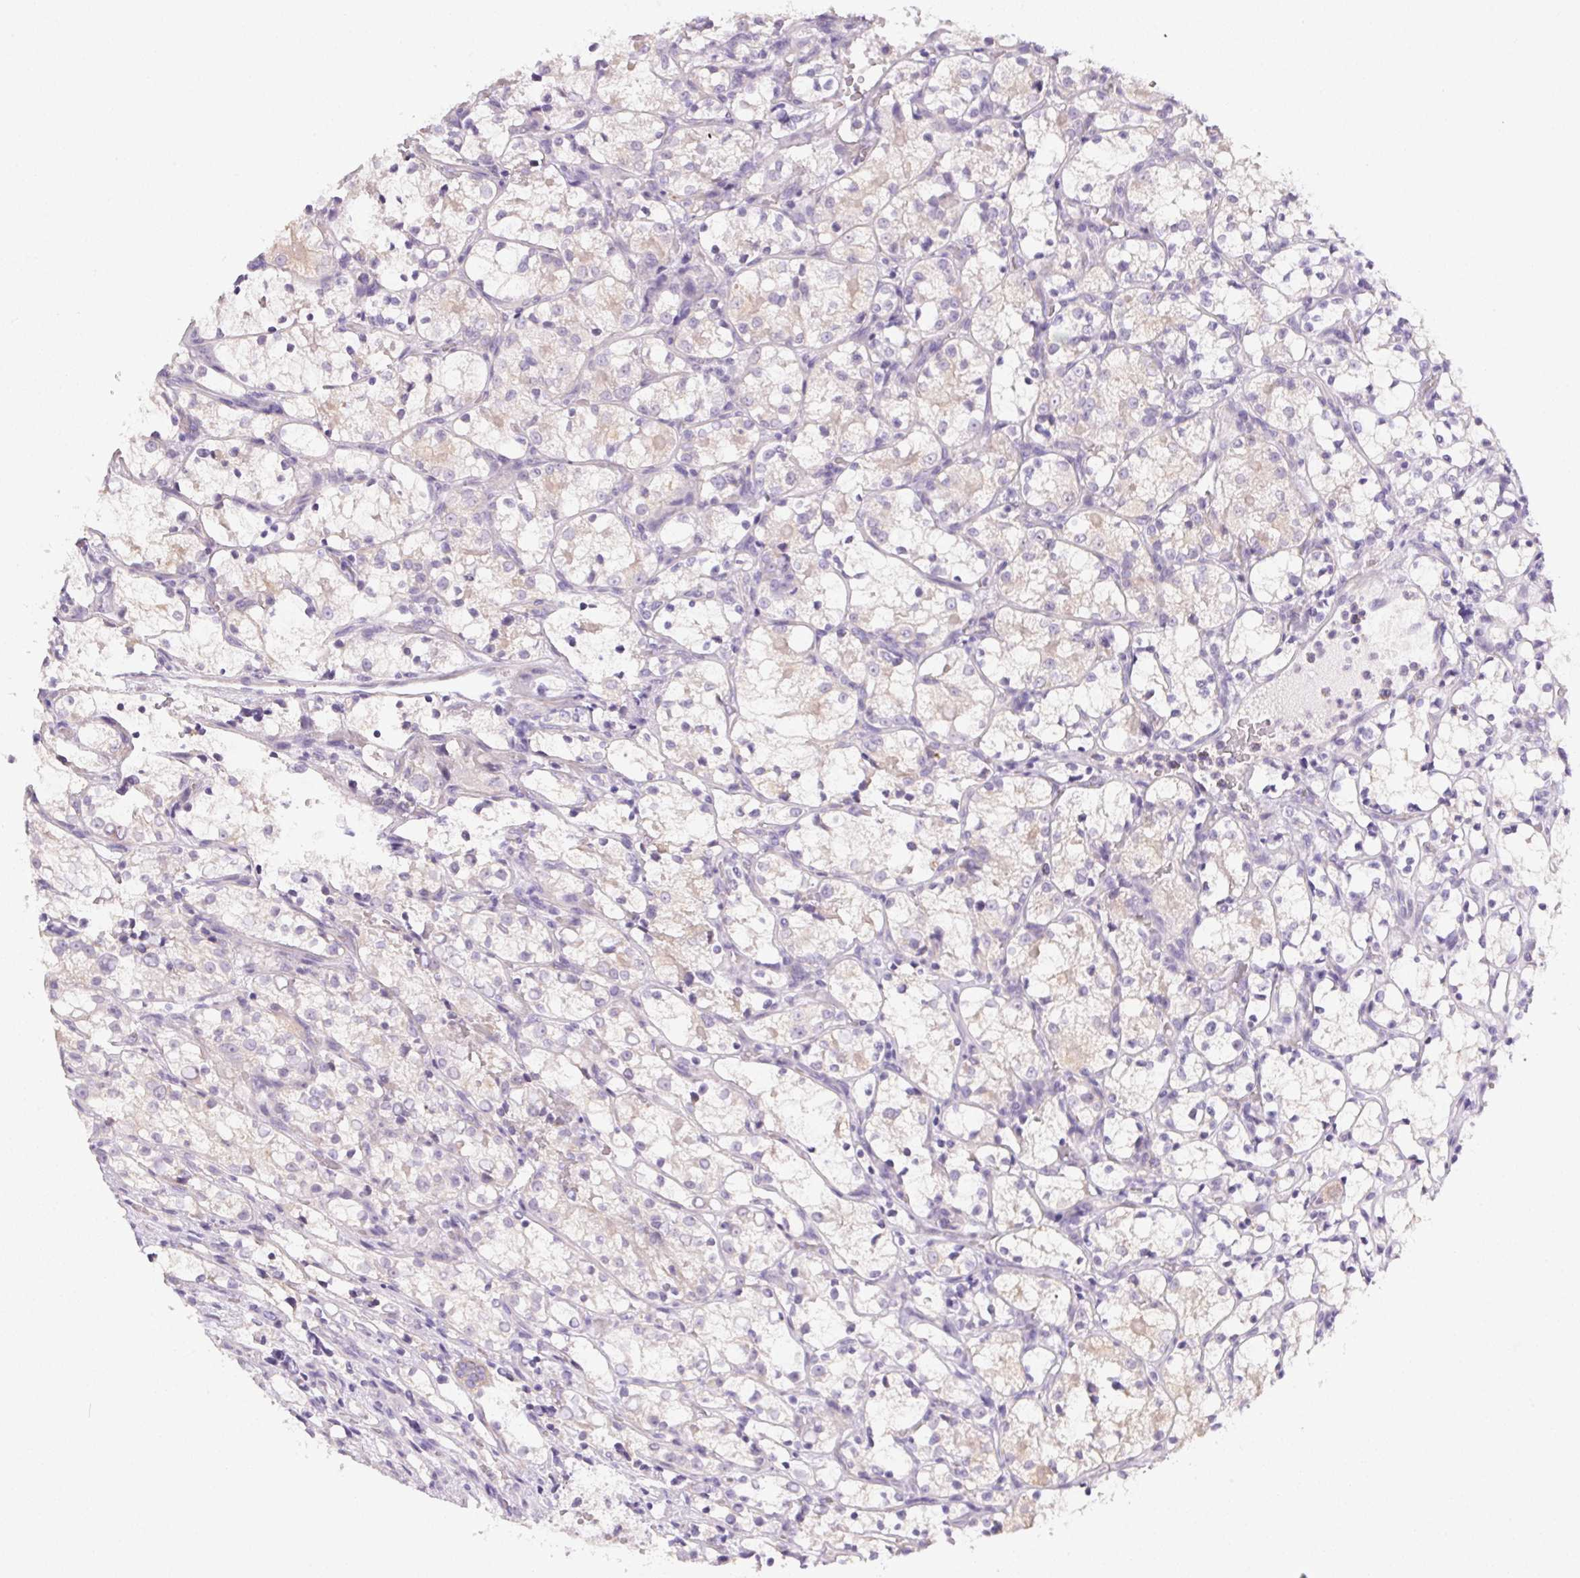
{"staining": {"intensity": "negative", "quantity": "none", "location": "none"}, "tissue": "renal cancer", "cell_type": "Tumor cells", "image_type": "cancer", "snomed": [{"axis": "morphology", "description": "Adenocarcinoma, NOS"}, {"axis": "topography", "description": "Kidney"}], "caption": "High magnification brightfield microscopy of renal adenocarcinoma stained with DAB (3,3'-diaminobenzidine) (brown) and counterstained with hematoxylin (blue): tumor cells show no significant positivity. (DAB IHC, high magnification).", "gene": "SLC17A7", "patient": {"sex": "female", "age": 69}}